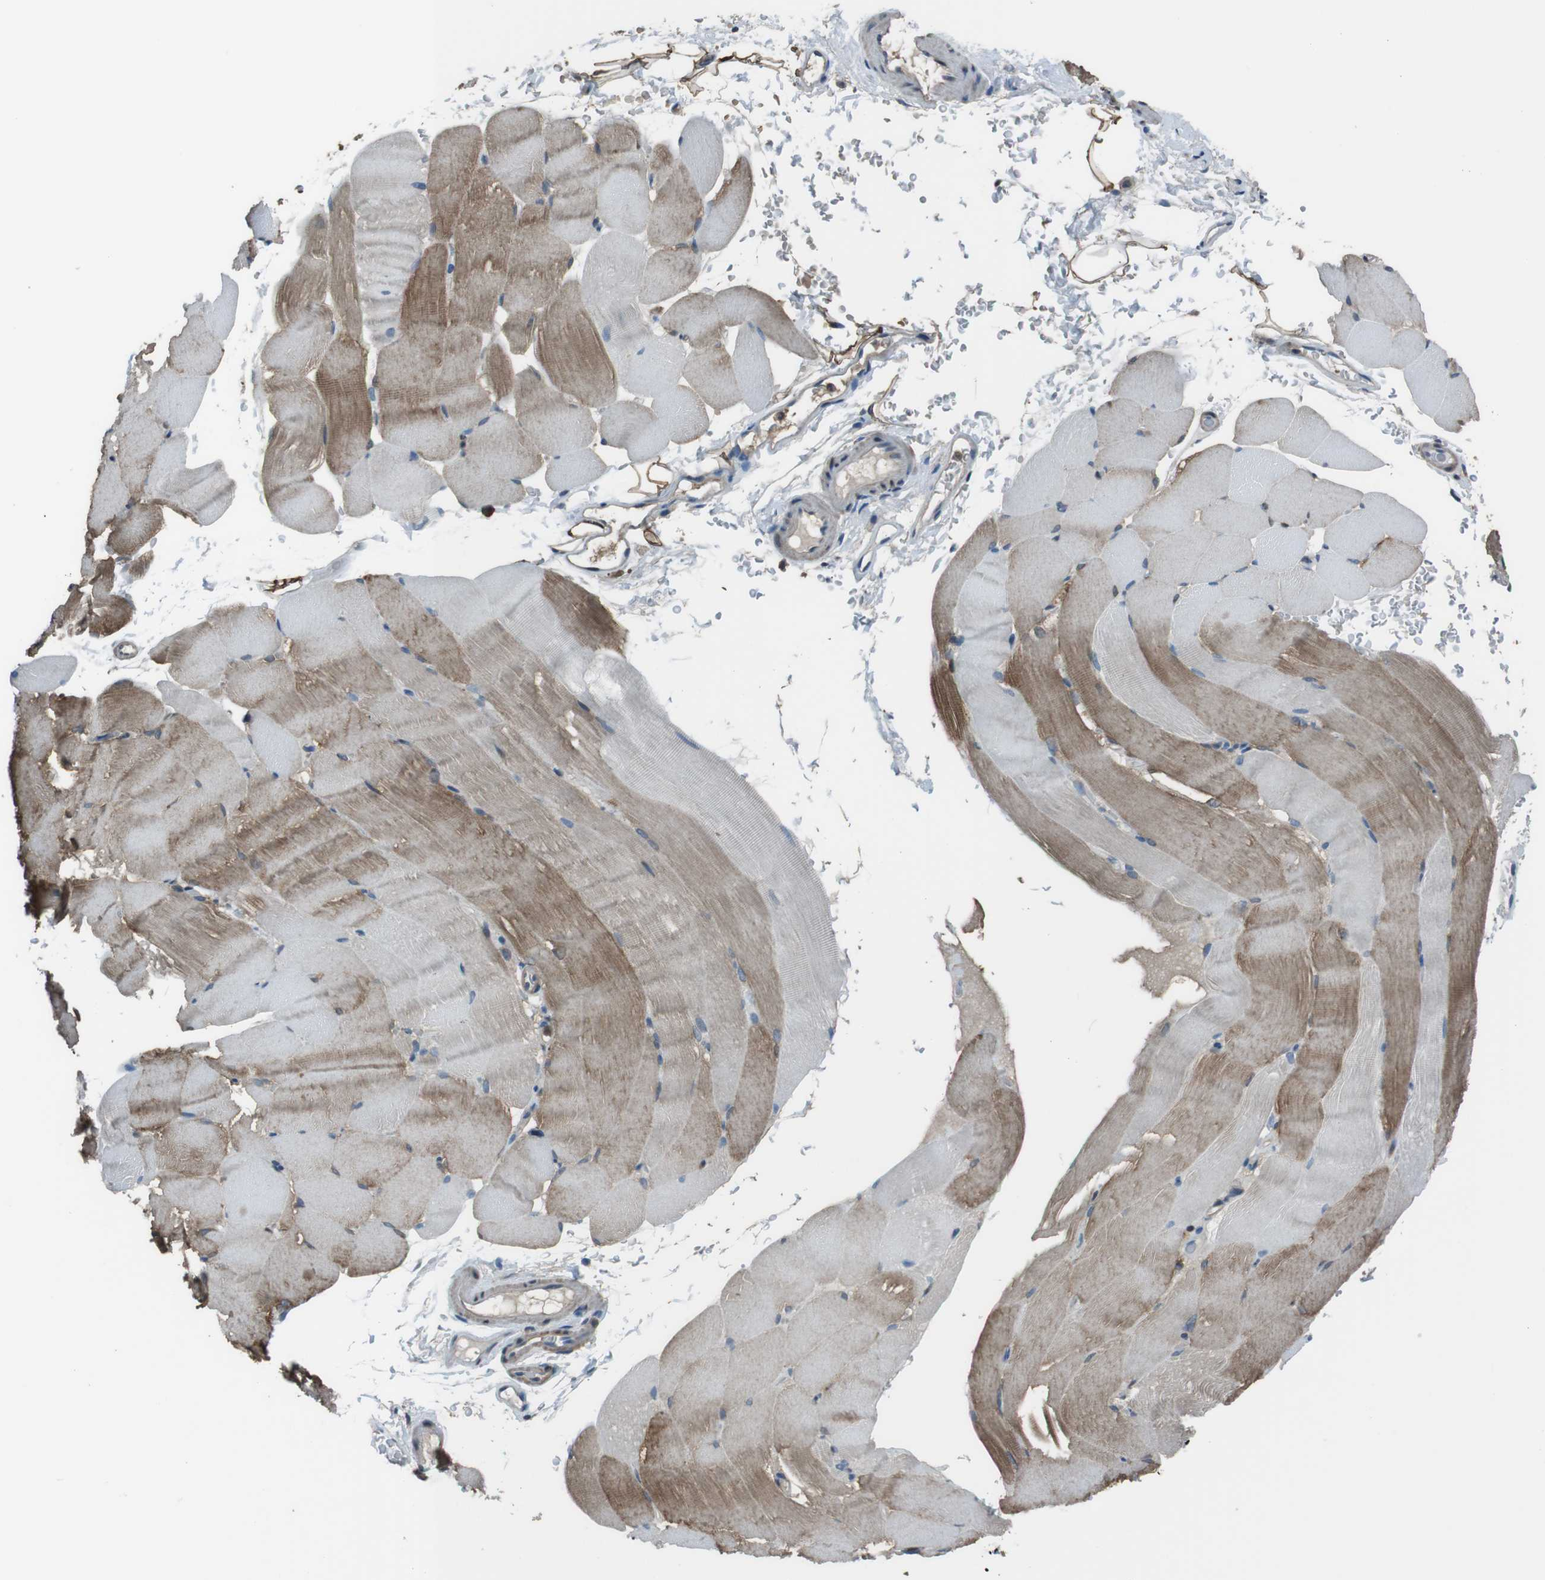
{"staining": {"intensity": "moderate", "quantity": "25%-75%", "location": "cytoplasmic/membranous"}, "tissue": "skeletal muscle", "cell_type": "Myocytes", "image_type": "normal", "snomed": [{"axis": "morphology", "description": "Normal tissue, NOS"}, {"axis": "topography", "description": "Skeletal muscle"}, {"axis": "topography", "description": "Parathyroid gland"}], "caption": "Skeletal muscle stained with immunohistochemistry exhibits moderate cytoplasmic/membranous positivity in about 25%-75% of myocytes. The protein is shown in brown color, while the nuclei are stained blue.", "gene": "TWSG1", "patient": {"sex": "female", "age": 37}}